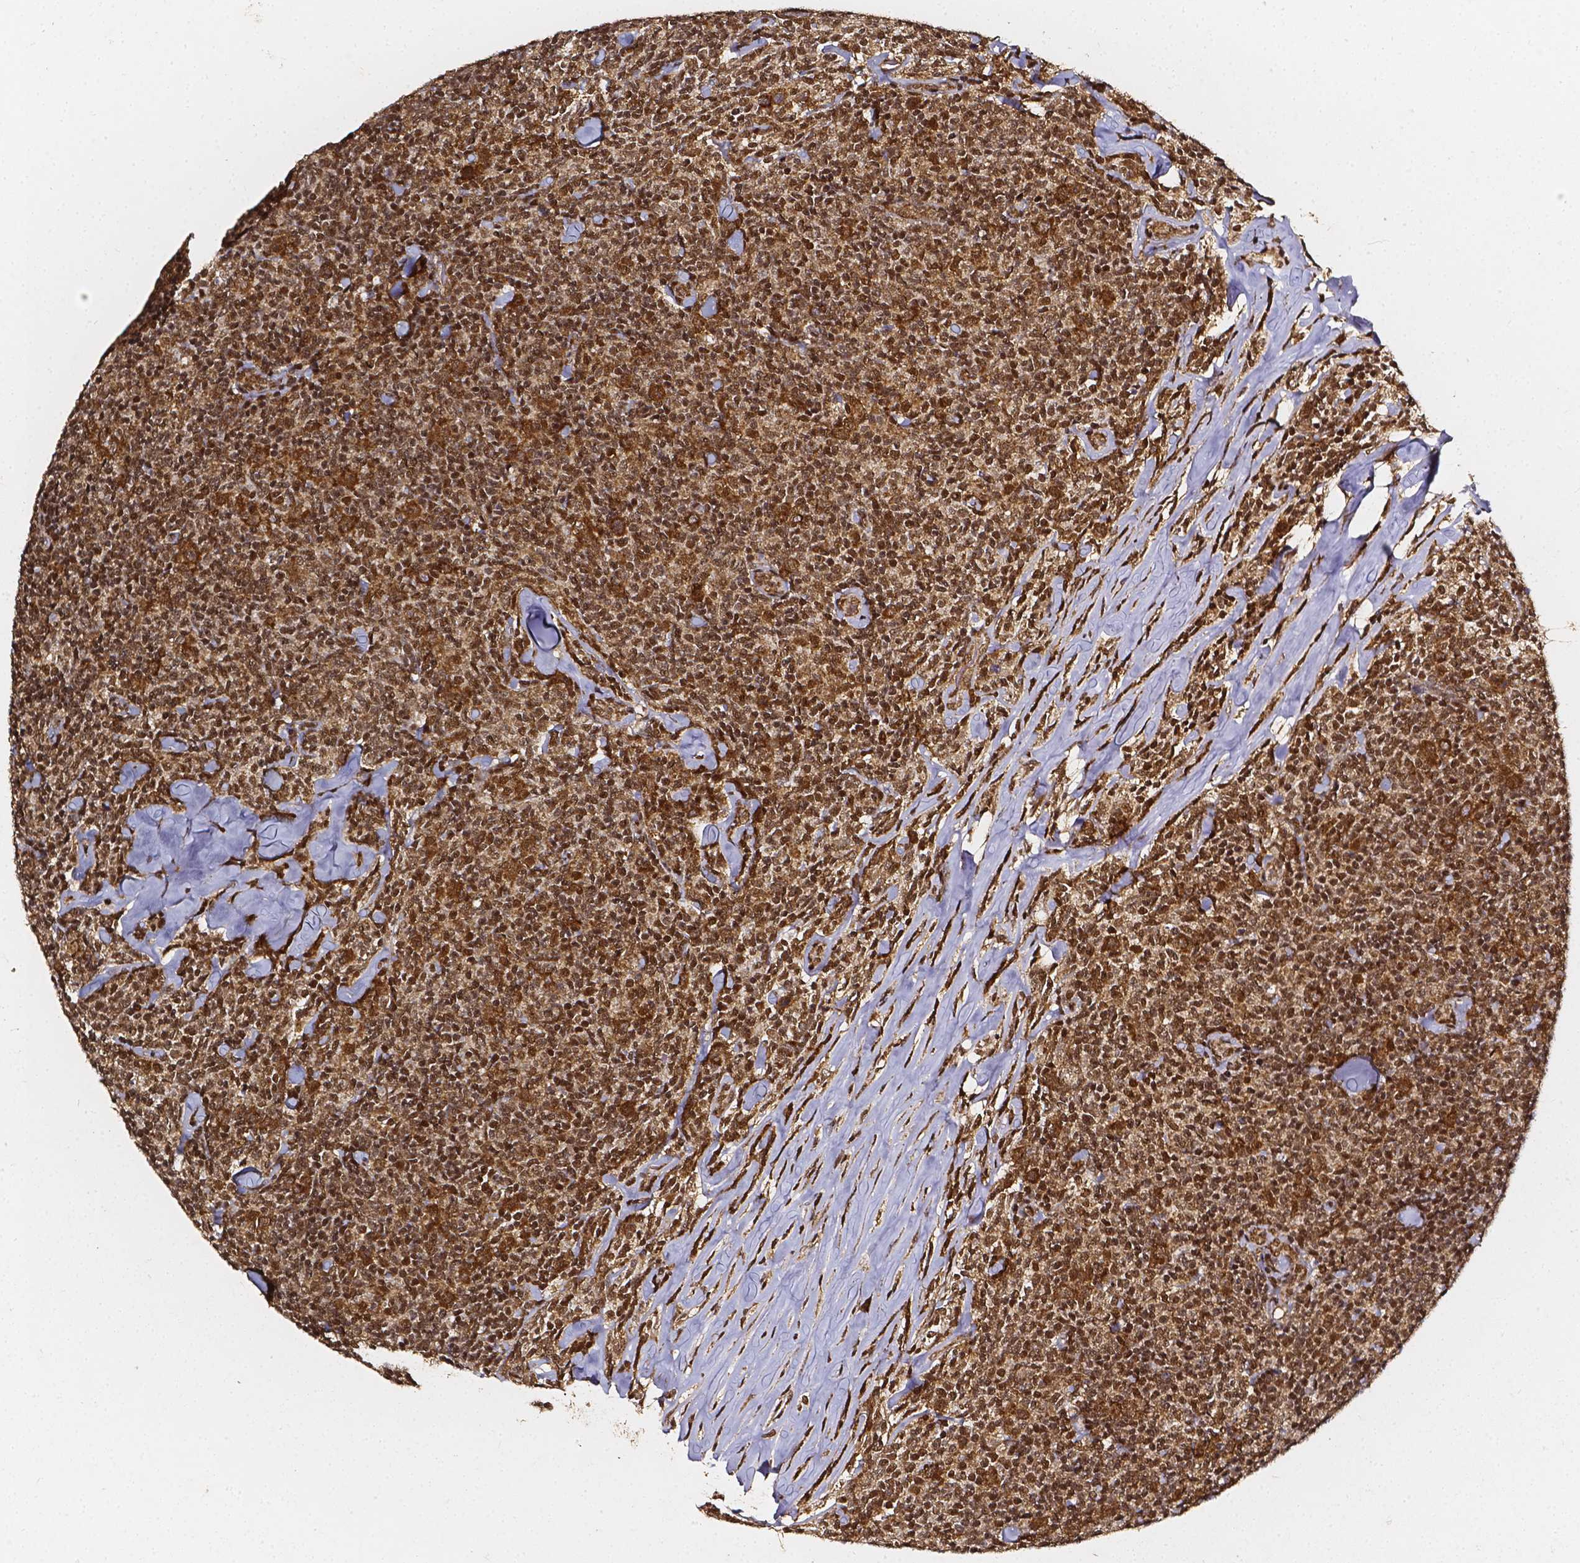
{"staining": {"intensity": "moderate", "quantity": ">75%", "location": "cytoplasmic/membranous,nuclear"}, "tissue": "lymphoma", "cell_type": "Tumor cells", "image_type": "cancer", "snomed": [{"axis": "morphology", "description": "Malignant lymphoma, non-Hodgkin's type, Low grade"}, {"axis": "topography", "description": "Lymph node"}], "caption": "An image of malignant lymphoma, non-Hodgkin's type (low-grade) stained for a protein shows moderate cytoplasmic/membranous and nuclear brown staining in tumor cells.", "gene": "SMN1", "patient": {"sex": "female", "age": 56}}